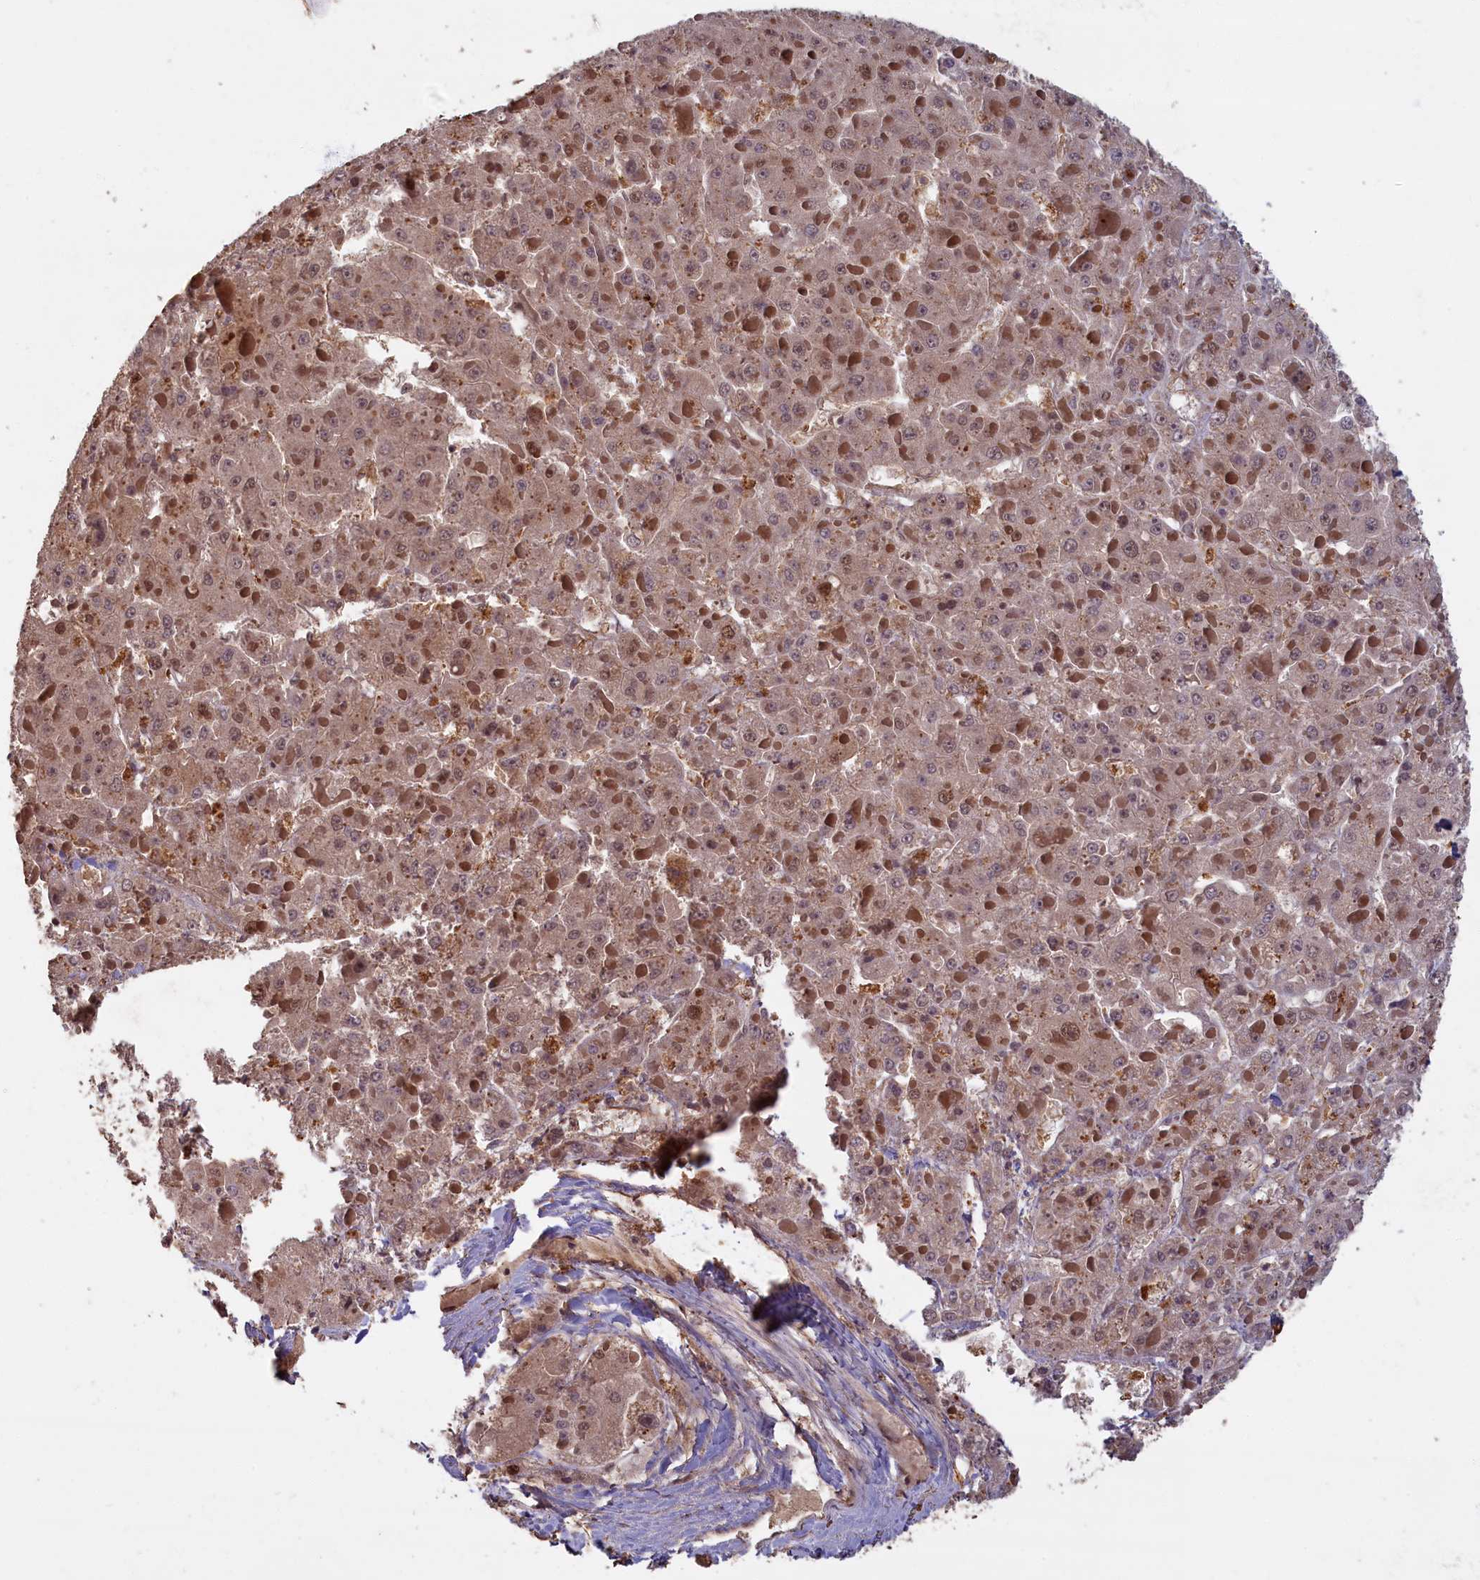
{"staining": {"intensity": "moderate", "quantity": ">75%", "location": "cytoplasmic/membranous,nuclear"}, "tissue": "liver cancer", "cell_type": "Tumor cells", "image_type": "cancer", "snomed": [{"axis": "morphology", "description": "Carcinoma, Hepatocellular, NOS"}, {"axis": "topography", "description": "Liver"}], "caption": "The image reveals a brown stain indicating the presence of a protein in the cytoplasmic/membranous and nuclear of tumor cells in liver hepatocellular carcinoma. The protein of interest is stained brown, and the nuclei are stained in blue (DAB IHC with brightfield microscopy, high magnification).", "gene": "HIF3A", "patient": {"sex": "female", "age": 73}}